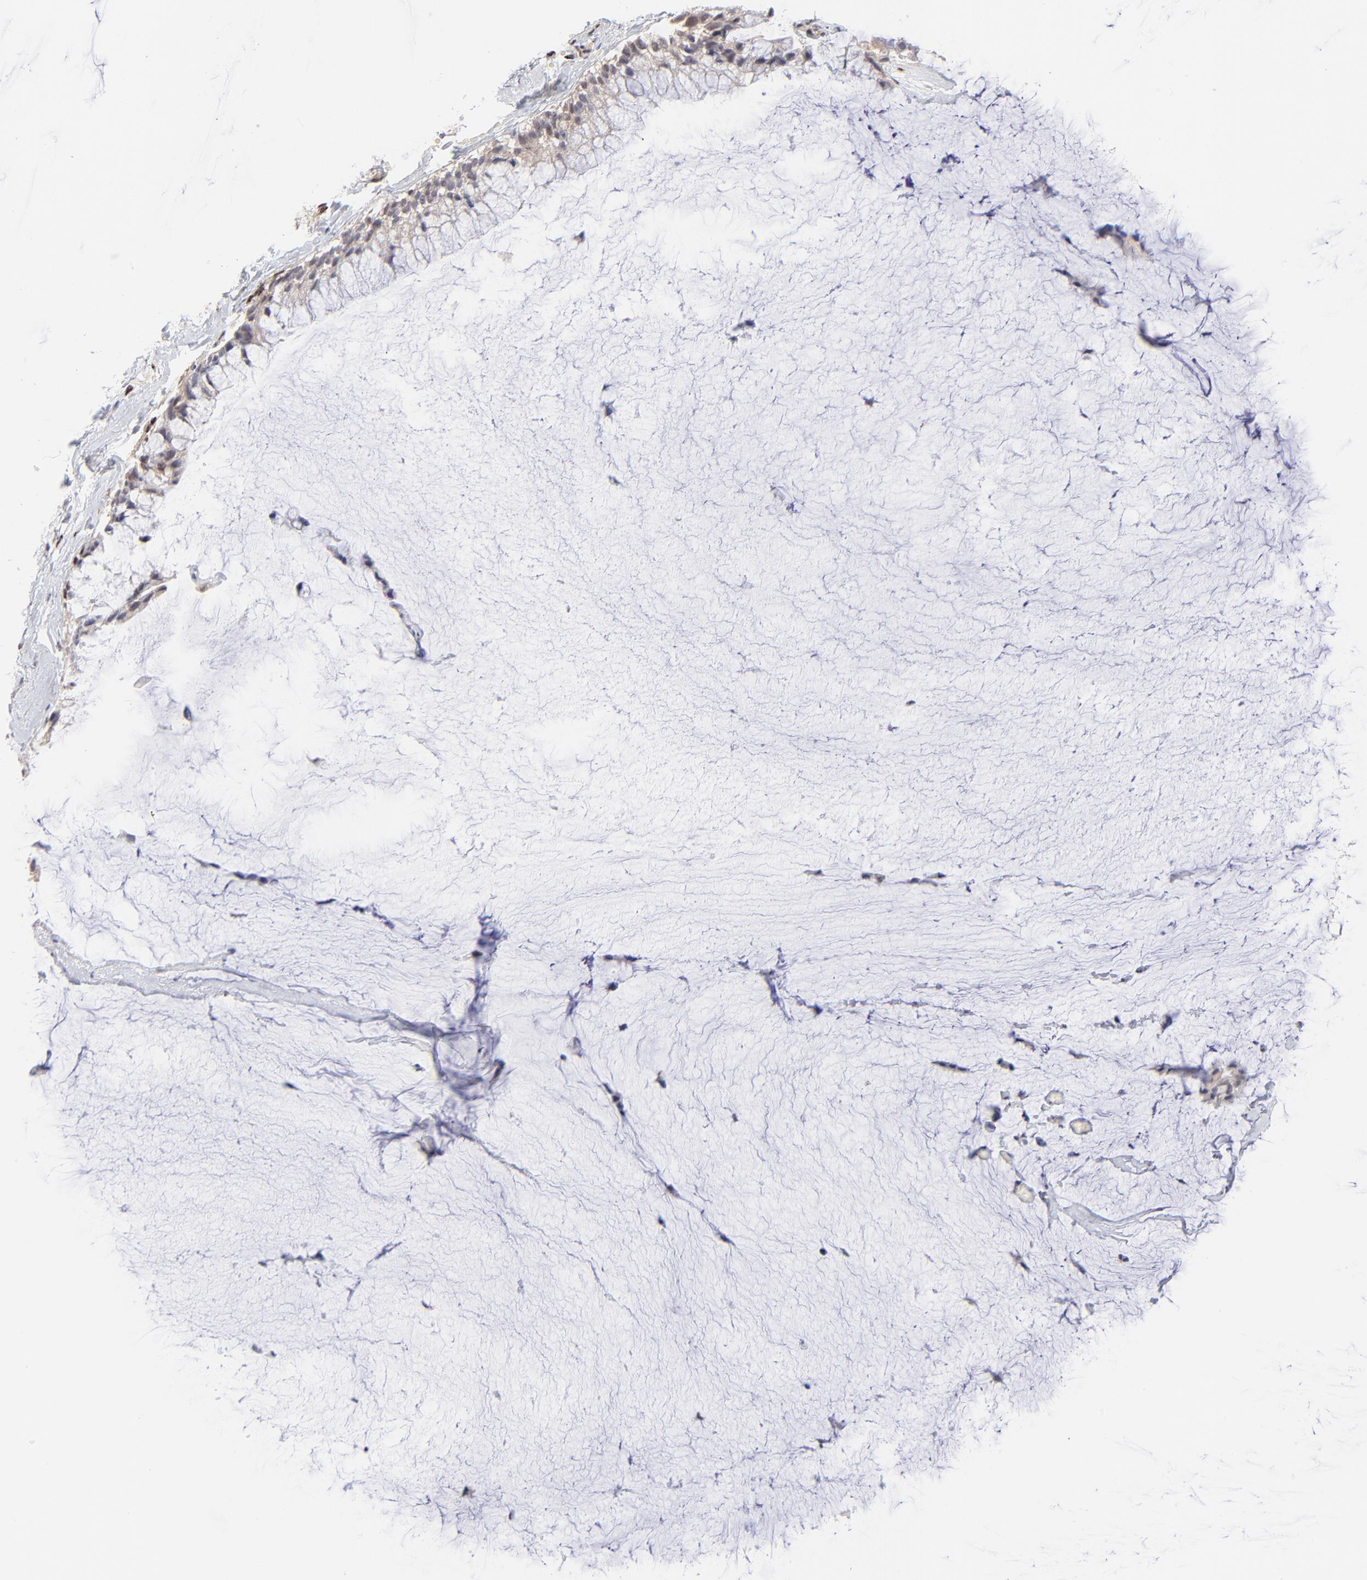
{"staining": {"intensity": "negative", "quantity": "none", "location": "none"}, "tissue": "ovarian cancer", "cell_type": "Tumor cells", "image_type": "cancer", "snomed": [{"axis": "morphology", "description": "Cystadenocarcinoma, mucinous, NOS"}, {"axis": "topography", "description": "Ovary"}], "caption": "Tumor cells are negative for brown protein staining in ovarian mucinous cystadenocarcinoma.", "gene": "STAT3", "patient": {"sex": "female", "age": 39}}